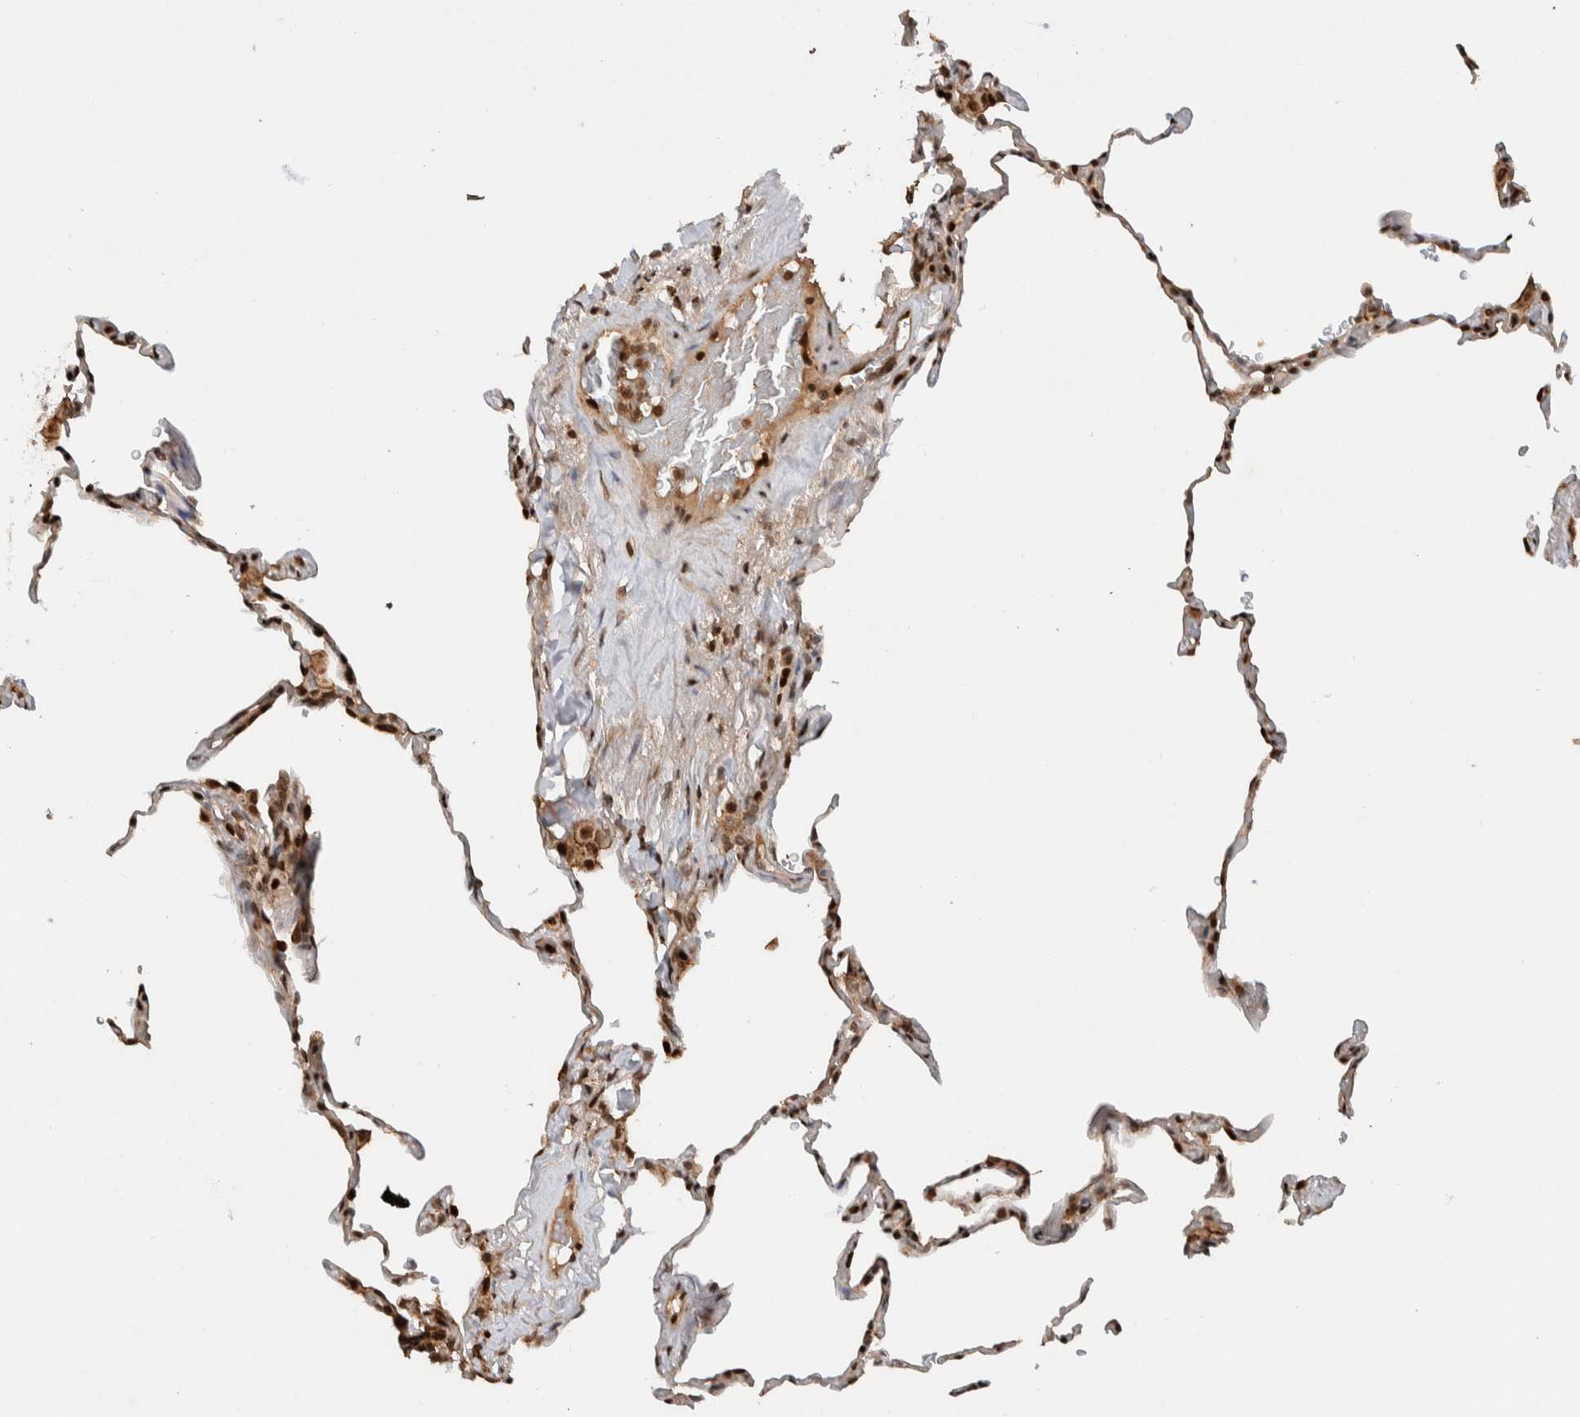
{"staining": {"intensity": "moderate", "quantity": "25%-75%", "location": "nuclear"}, "tissue": "lung", "cell_type": "Alveolar cells", "image_type": "normal", "snomed": [{"axis": "morphology", "description": "Normal tissue, NOS"}, {"axis": "topography", "description": "Lung"}], "caption": "Lung was stained to show a protein in brown. There is medium levels of moderate nuclear expression in approximately 25%-75% of alveolar cells. The protein is stained brown, and the nuclei are stained in blue (DAB IHC with brightfield microscopy, high magnification).", "gene": "ZNF521", "patient": {"sex": "male", "age": 59}}